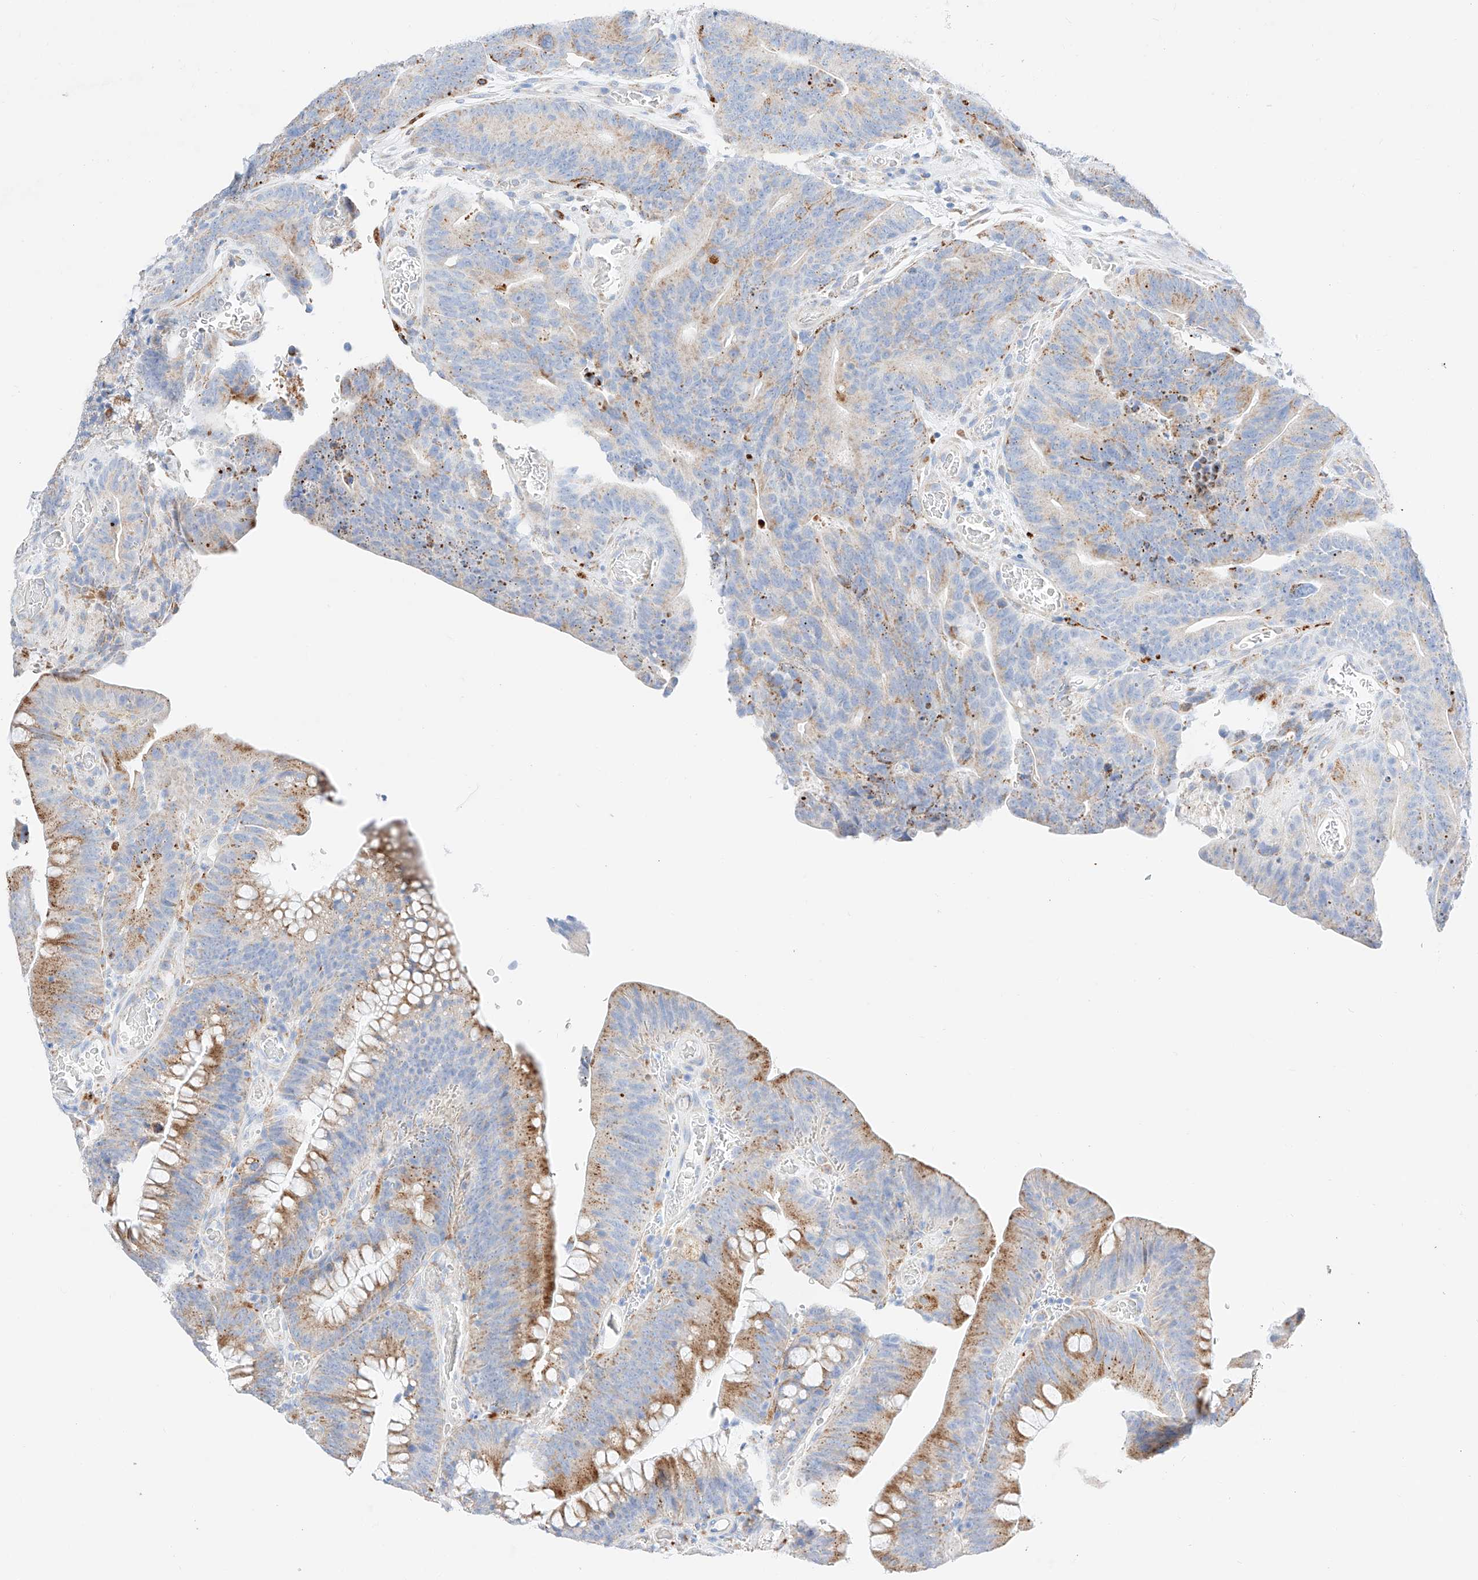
{"staining": {"intensity": "moderate", "quantity": "25%-75%", "location": "cytoplasmic/membranous"}, "tissue": "colorectal cancer", "cell_type": "Tumor cells", "image_type": "cancer", "snomed": [{"axis": "morphology", "description": "Normal tissue, NOS"}, {"axis": "topography", "description": "Colon"}], "caption": "Immunohistochemical staining of human colorectal cancer reveals moderate cytoplasmic/membranous protein staining in approximately 25%-75% of tumor cells.", "gene": "C6orf62", "patient": {"sex": "female", "age": 82}}